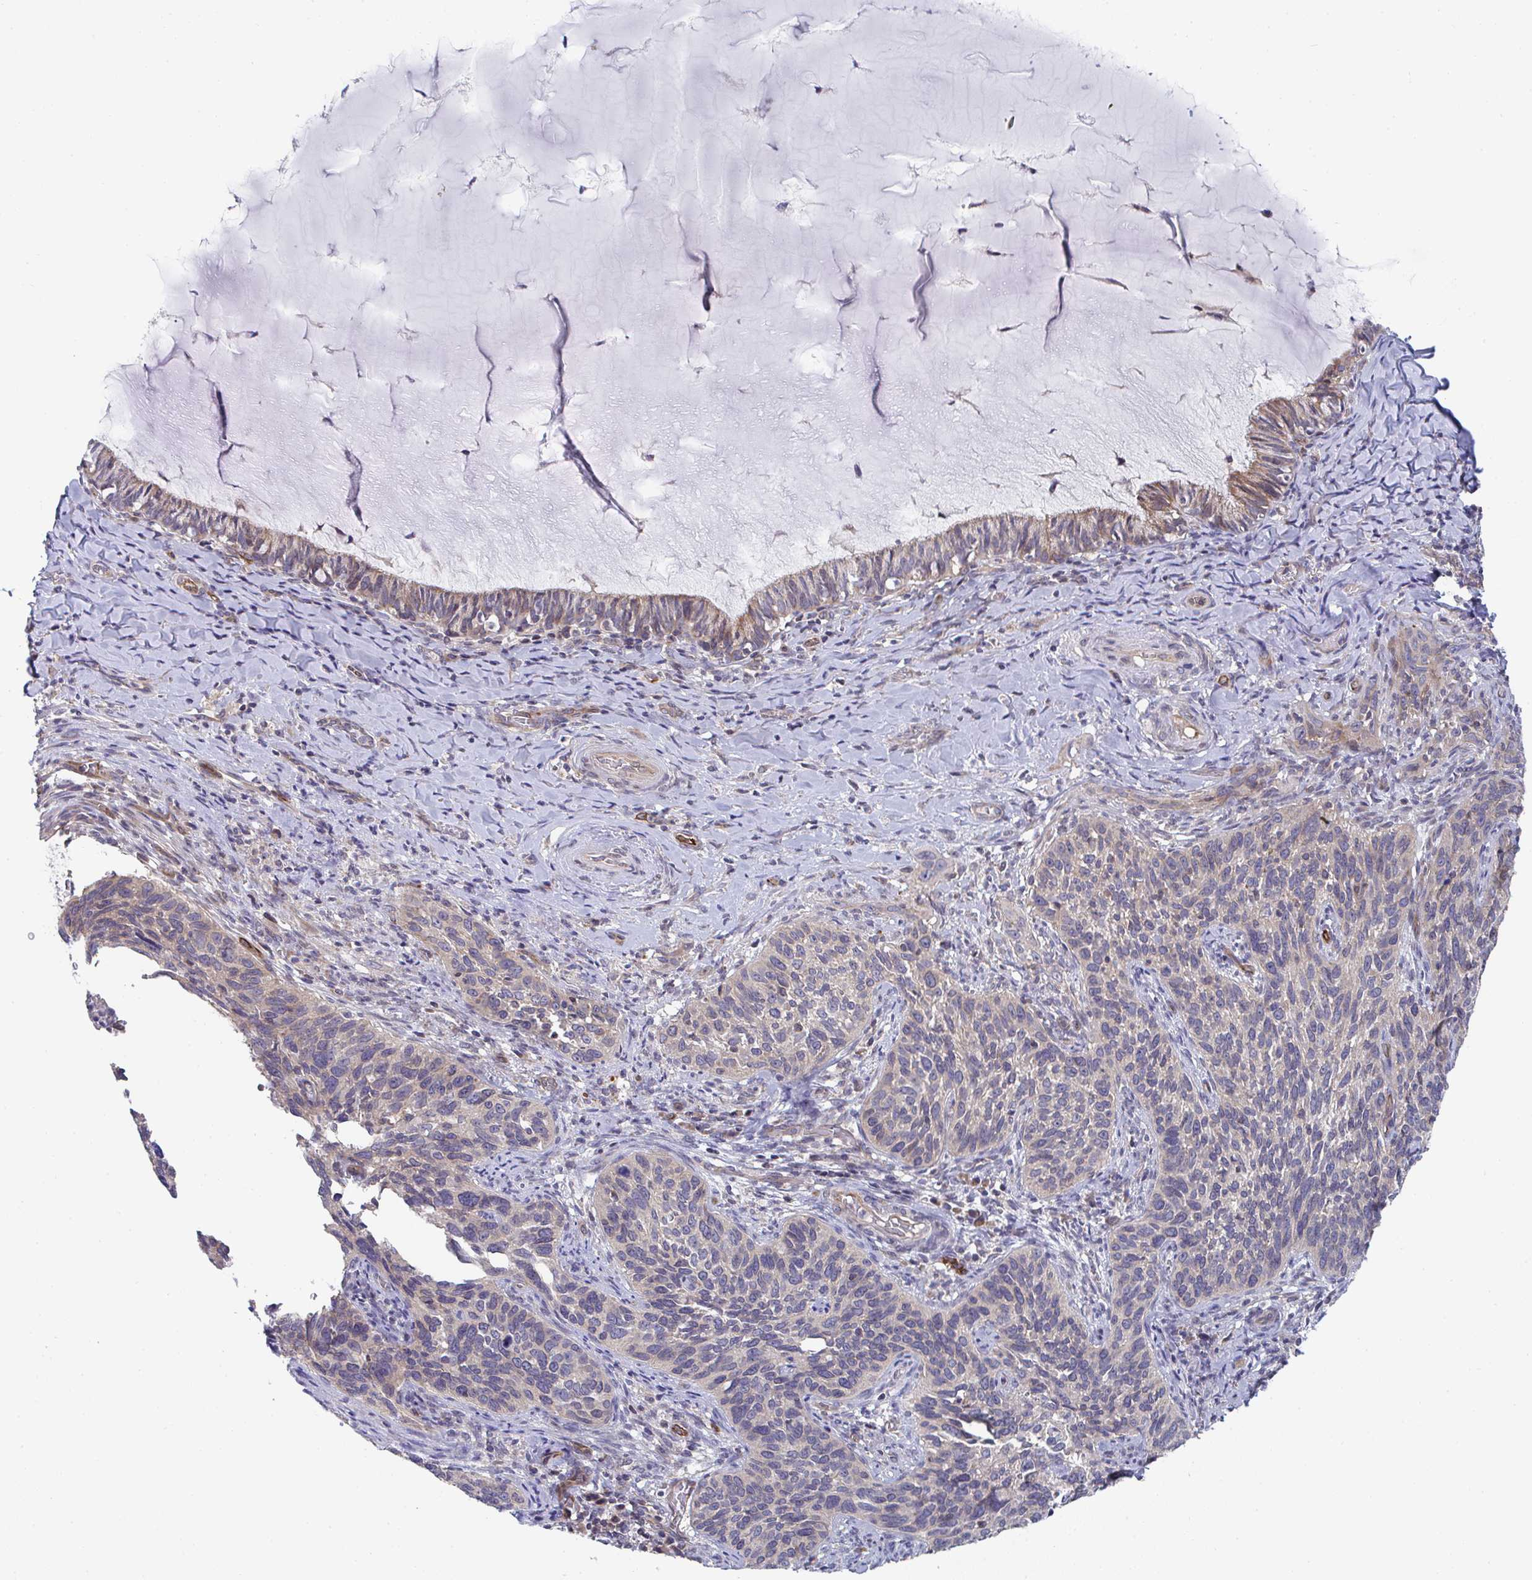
{"staining": {"intensity": "negative", "quantity": "none", "location": "none"}, "tissue": "cervical cancer", "cell_type": "Tumor cells", "image_type": "cancer", "snomed": [{"axis": "morphology", "description": "Squamous cell carcinoma, NOS"}, {"axis": "topography", "description": "Cervix"}], "caption": "This is a micrograph of immunohistochemistry (IHC) staining of cervical cancer, which shows no expression in tumor cells.", "gene": "EIF1AD", "patient": {"sex": "female", "age": 51}}